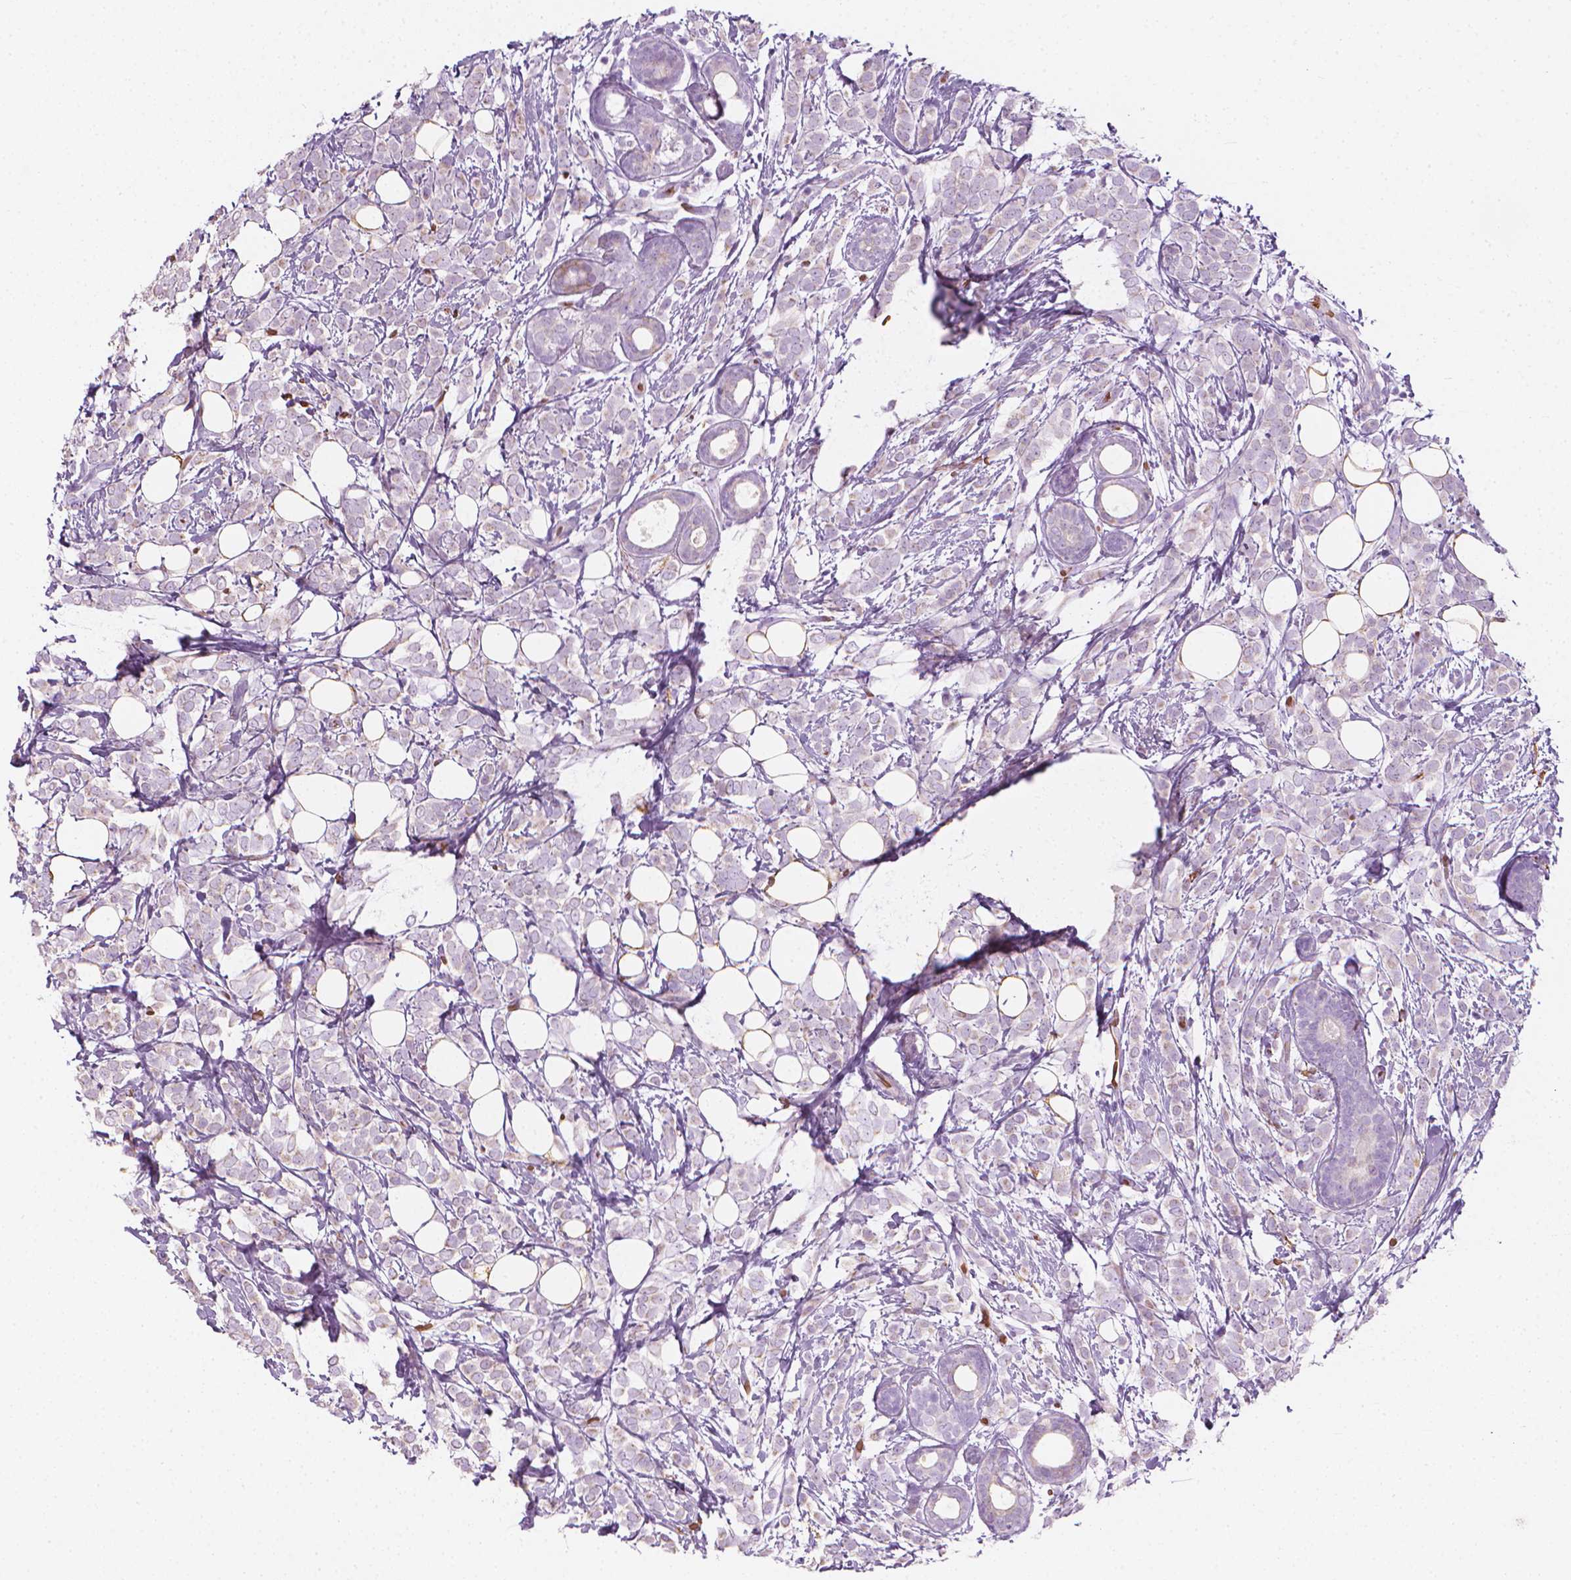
{"staining": {"intensity": "negative", "quantity": "none", "location": "none"}, "tissue": "breast cancer", "cell_type": "Tumor cells", "image_type": "cancer", "snomed": [{"axis": "morphology", "description": "Lobular carcinoma"}, {"axis": "topography", "description": "Breast"}], "caption": "The immunohistochemistry (IHC) micrograph has no significant expression in tumor cells of breast cancer (lobular carcinoma) tissue.", "gene": "CES1", "patient": {"sex": "female", "age": 49}}